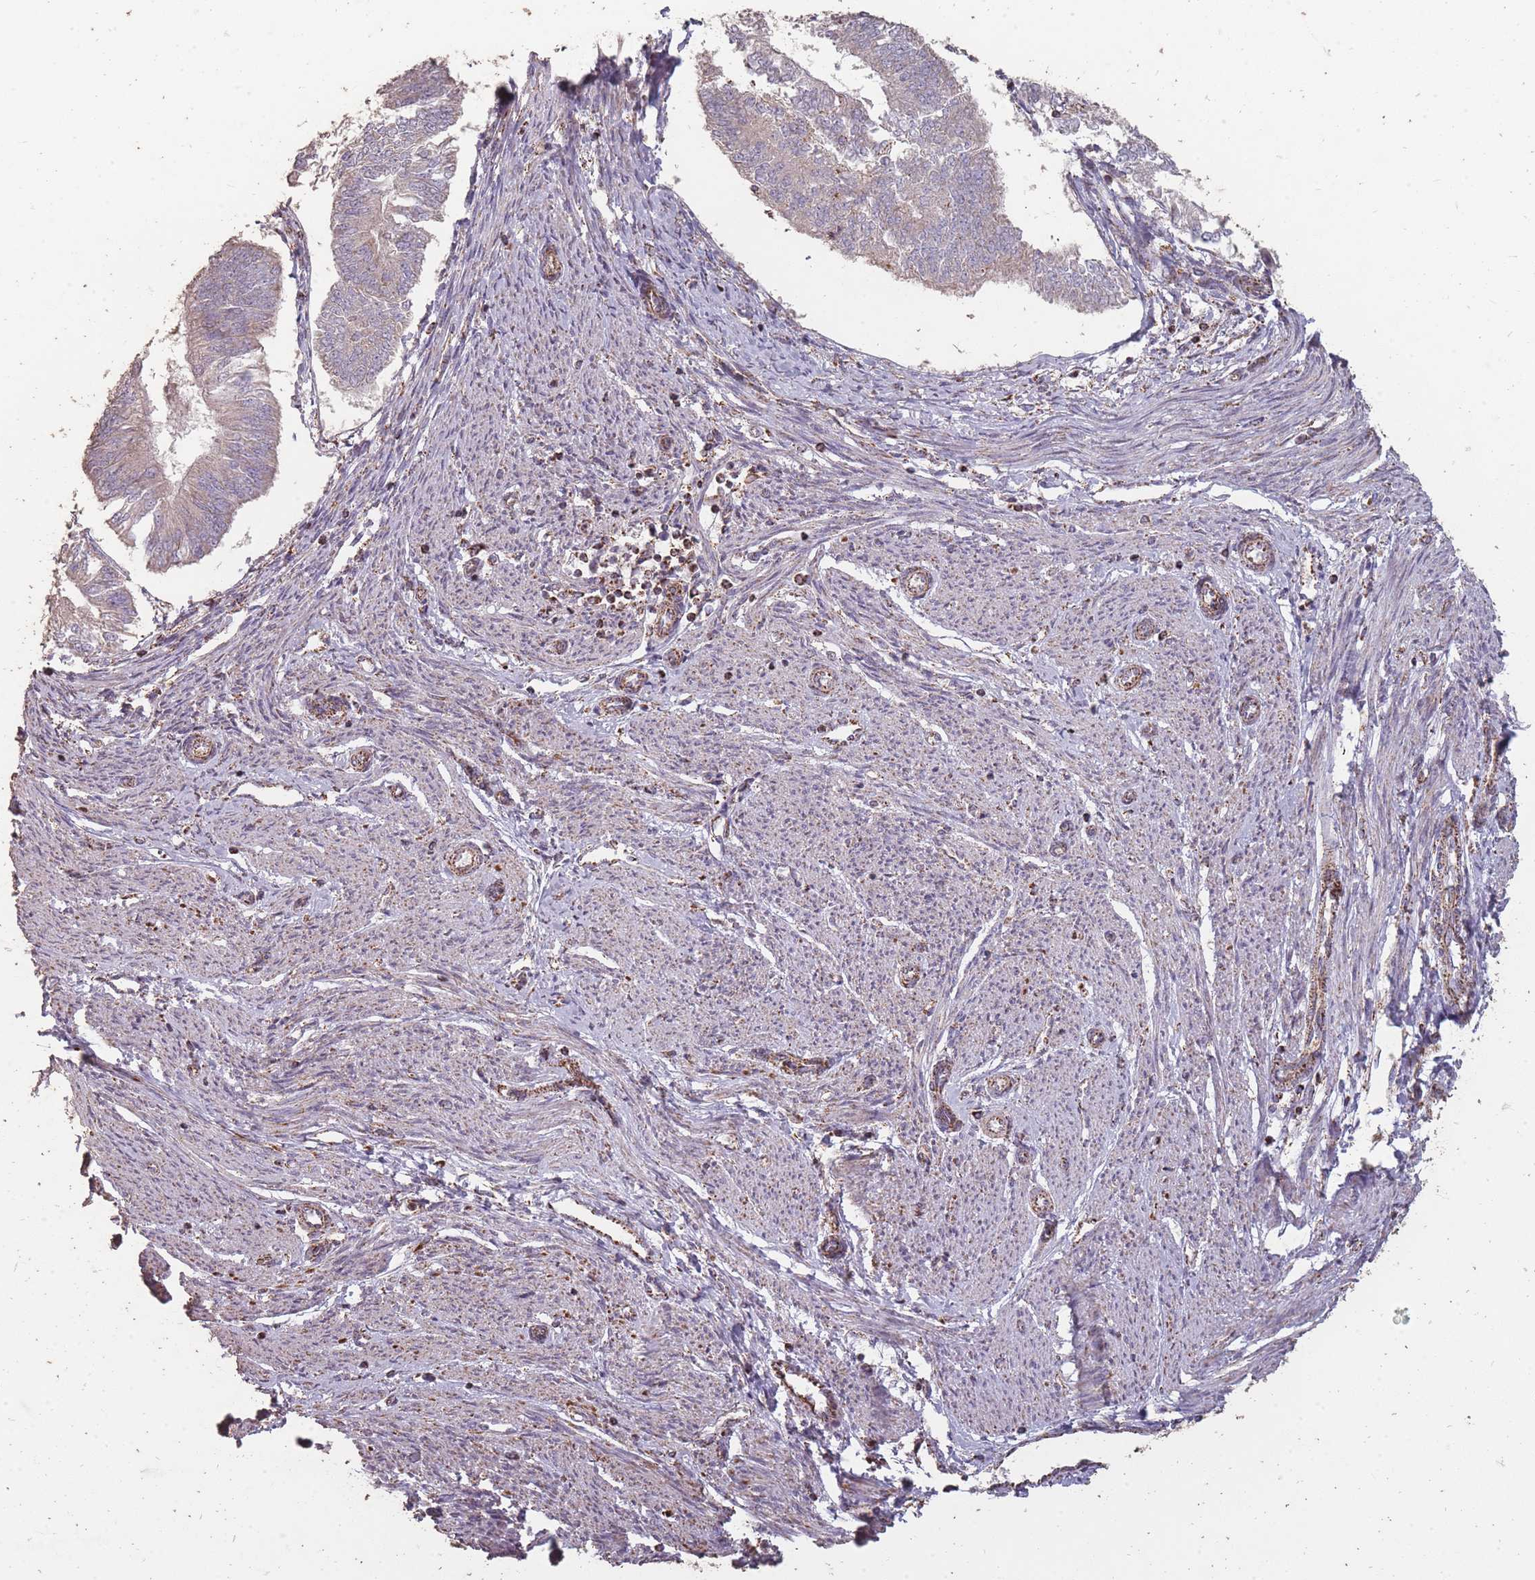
{"staining": {"intensity": "negative", "quantity": "none", "location": "none"}, "tissue": "endometrial cancer", "cell_type": "Tumor cells", "image_type": "cancer", "snomed": [{"axis": "morphology", "description": "Adenocarcinoma, NOS"}, {"axis": "topography", "description": "Endometrium"}], "caption": "High power microscopy photomicrograph of an IHC micrograph of endometrial cancer (adenocarcinoma), revealing no significant staining in tumor cells.", "gene": "CNOT8", "patient": {"sex": "female", "age": 58}}